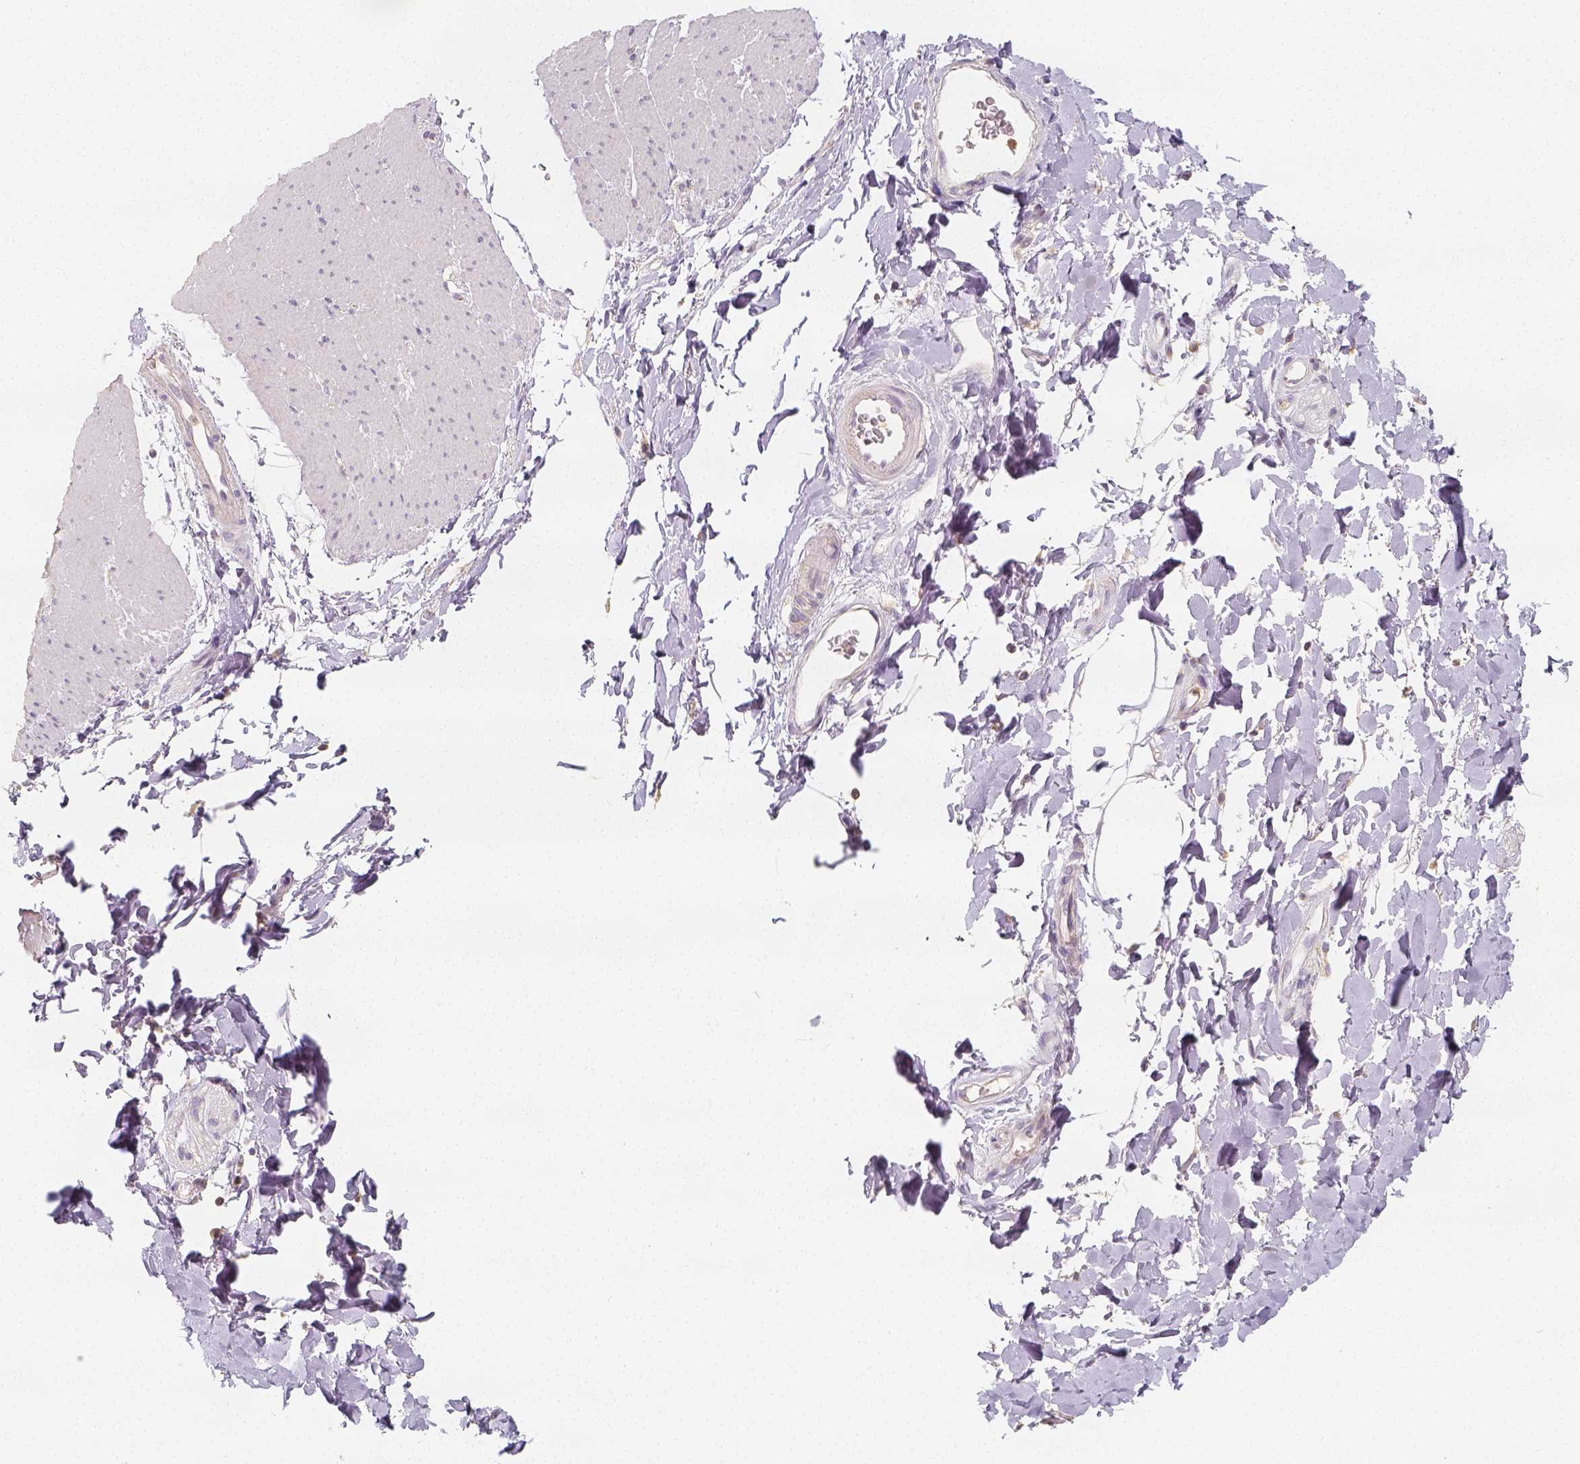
{"staining": {"intensity": "negative", "quantity": "none", "location": "none"}, "tissue": "smooth muscle", "cell_type": "Smooth muscle cells", "image_type": "normal", "snomed": [{"axis": "morphology", "description": "Normal tissue, NOS"}, {"axis": "topography", "description": "Smooth muscle"}, {"axis": "topography", "description": "Rectum"}], "caption": "The image exhibits no staining of smooth muscle cells in normal smooth muscle.", "gene": "PTPRJ", "patient": {"sex": "male", "age": 53}}